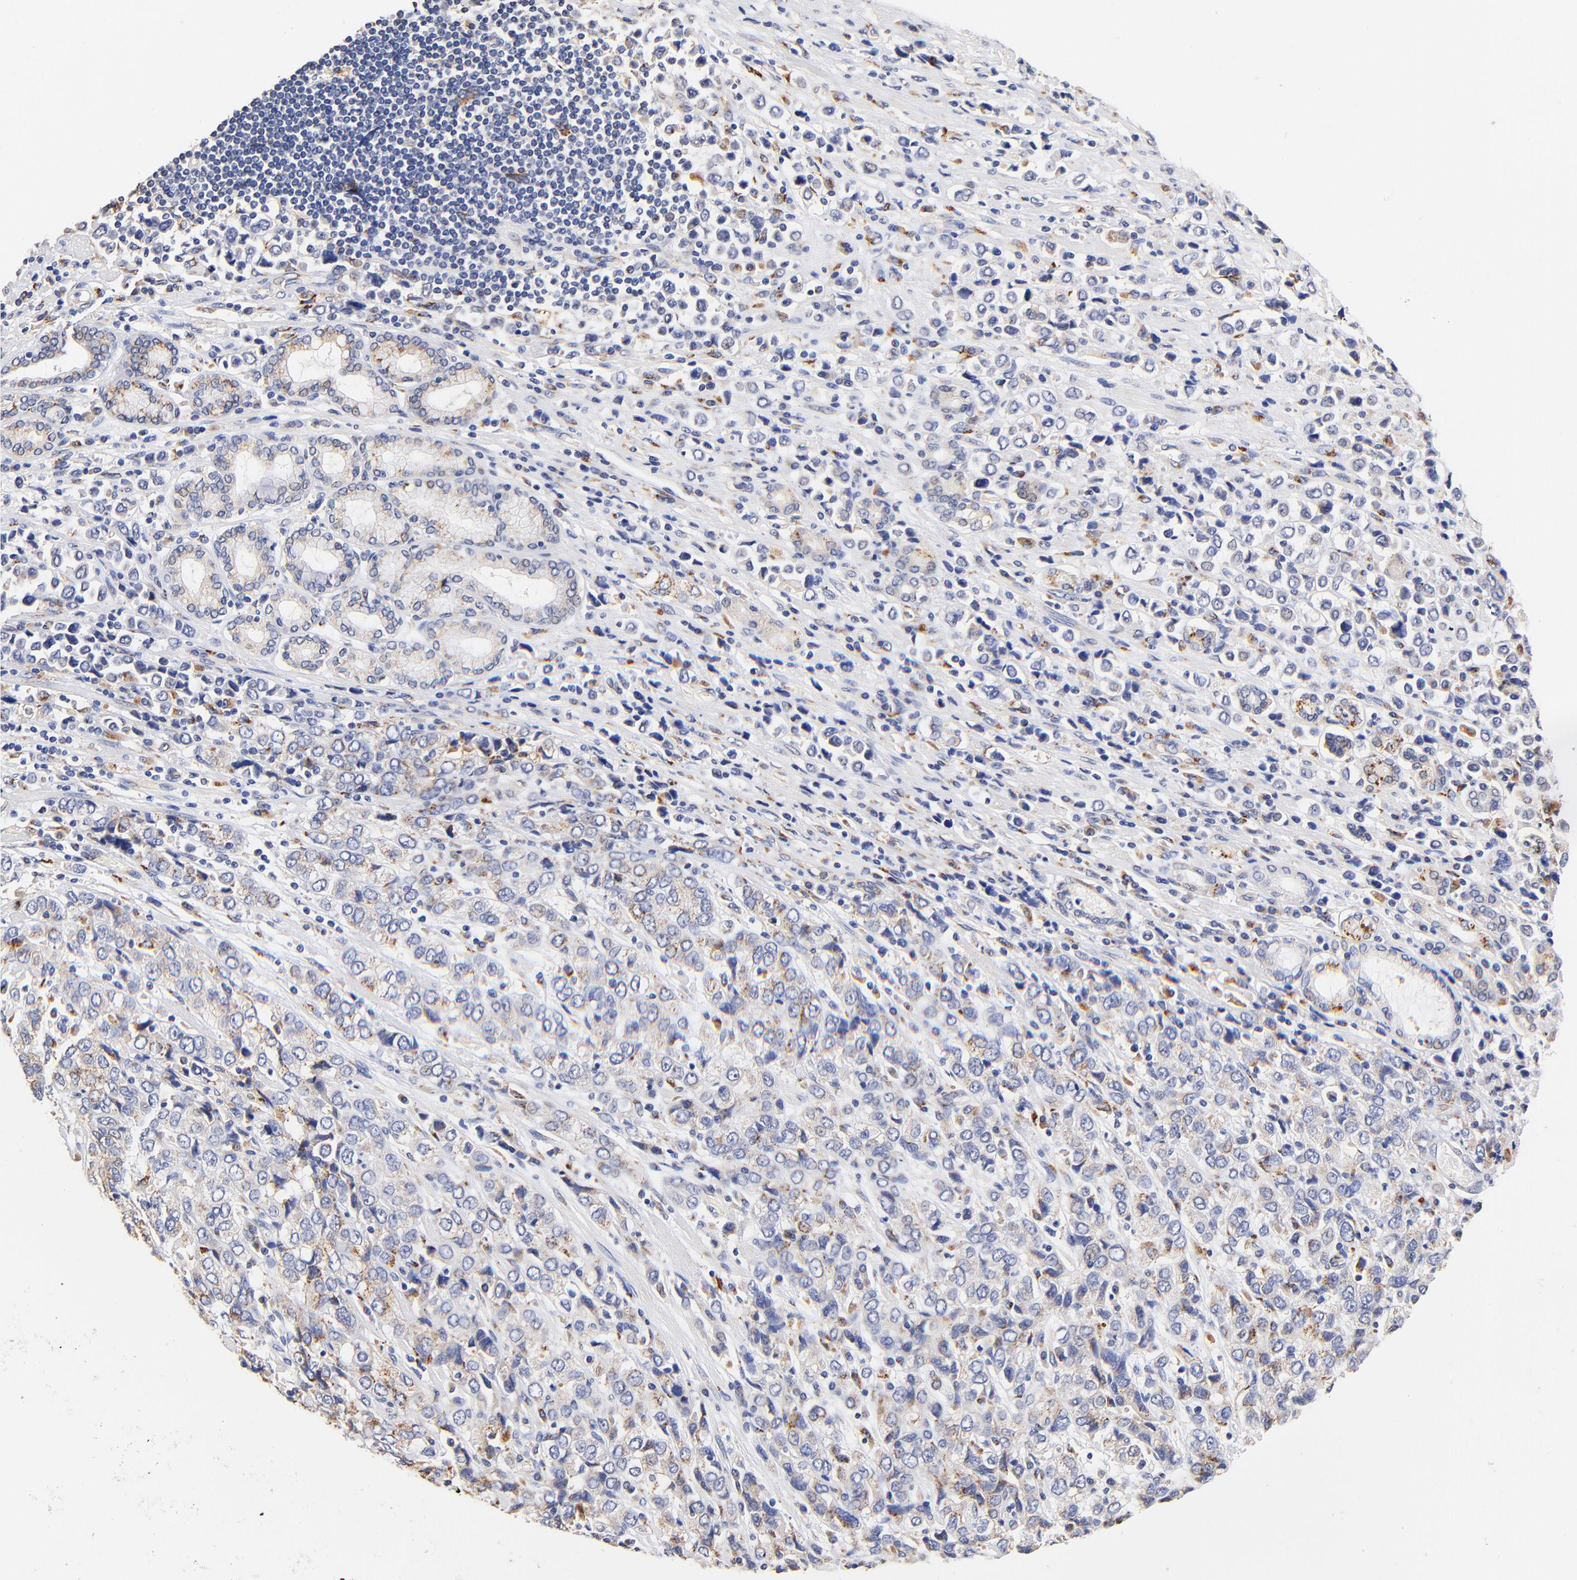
{"staining": {"intensity": "weak", "quantity": "<25%", "location": "cytoplasmic/membranous"}, "tissue": "stomach cancer", "cell_type": "Tumor cells", "image_type": "cancer", "snomed": [{"axis": "morphology", "description": "Adenocarcinoma, NOS"}, {"axis": "topography", "description": "Stomach, upper"}], "caption": "Immunohistochemical staining of adenocarcinoma (stomach) demonstrates no significant positivity in tumor cells.", "gene": "FMNL3", "patient": {"sex": "male", "age": 76}}